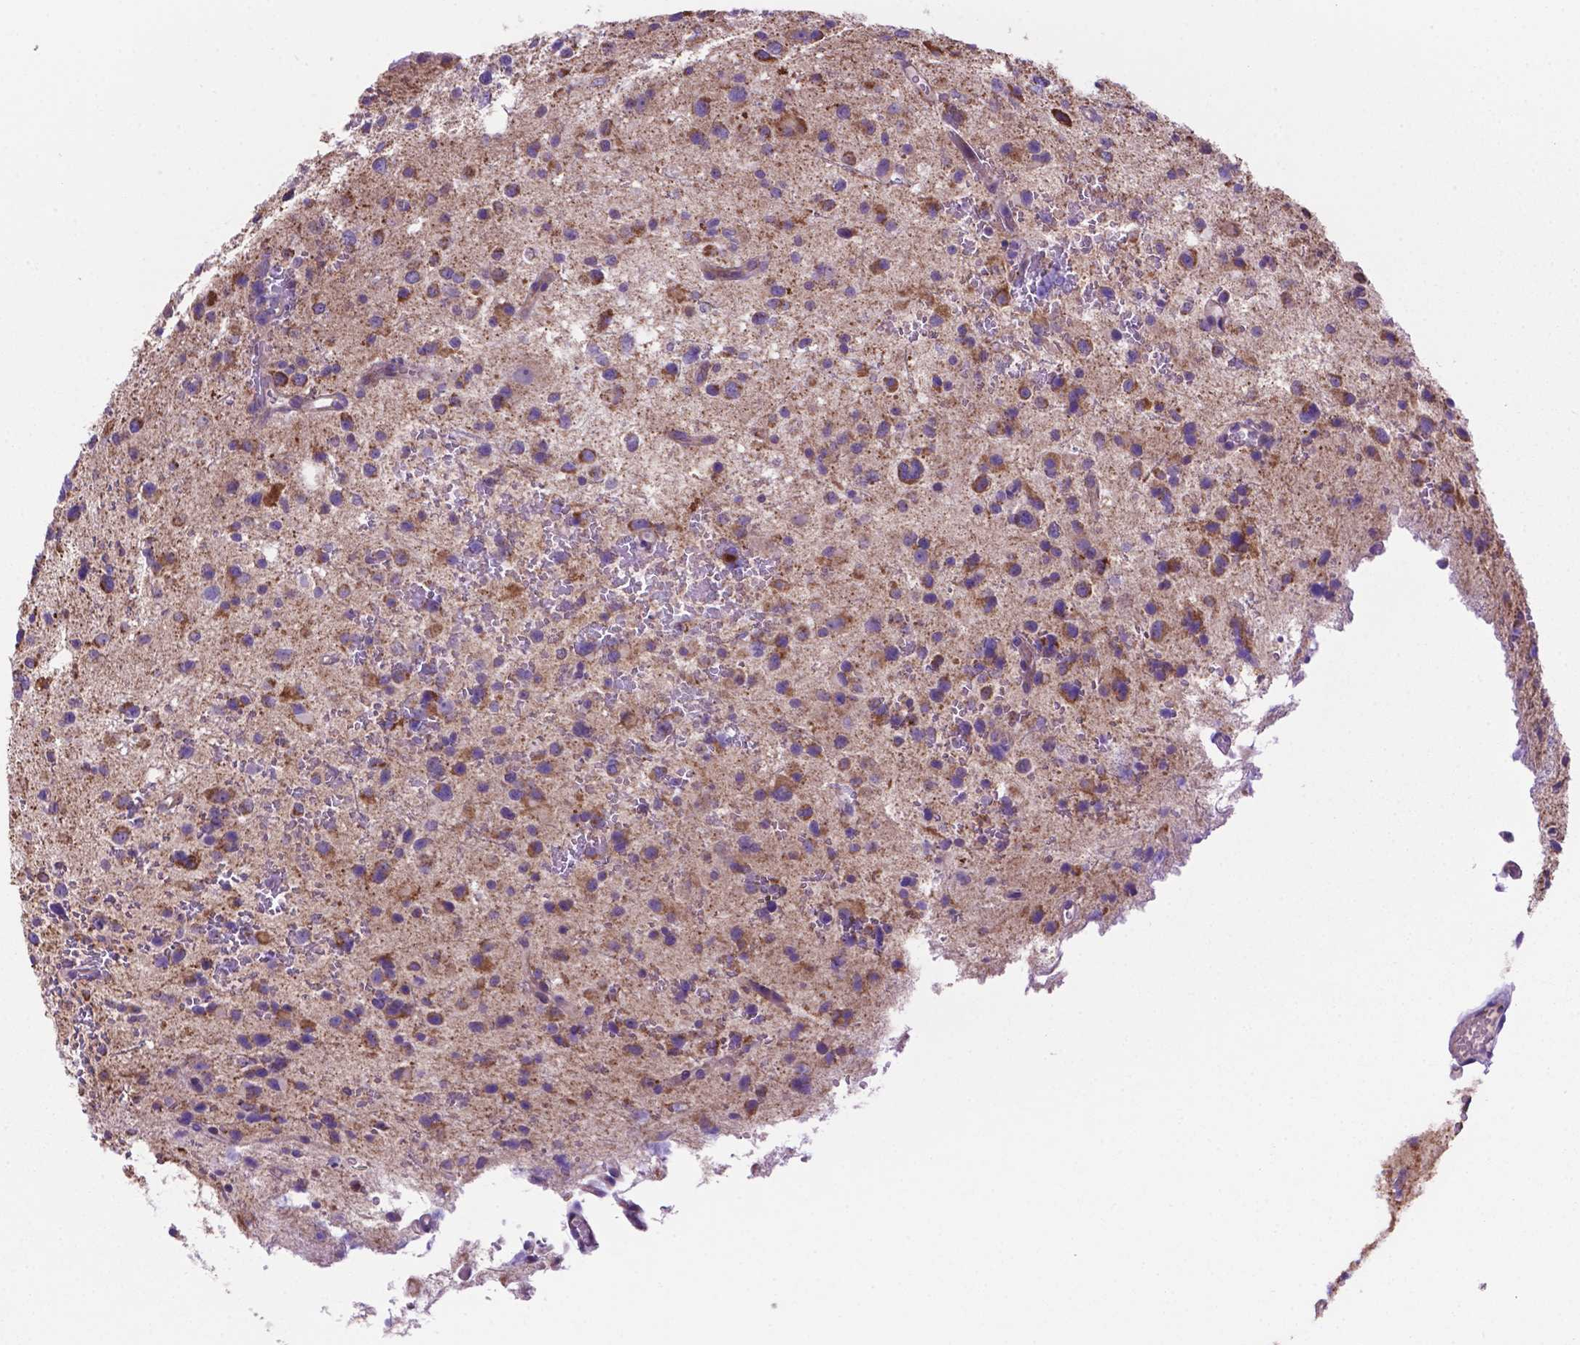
{"staining": {"intensity": "moderate", "quantity": "25%-75%", "location": "cytoplasmic/membranous"}, "tissue": "glioma", "cell_type": "Tumor cells", "image_type": "cancer", "snomed": [{"axis": "morphology", "description": "Glioma, malignant, Low grade"}, {"axis": "topography", "description": "Brain"}], "caption": "IHC histopathology image of human low-grade glioma (malignant) stained for a protein (brown), which exhibits medium levels of moderate cytoplasmic/membranous expression in approximately 25%-75% of tumor cells.", "gene": "TMEM121B", "patient": {"sex": "male", "age": 43}}